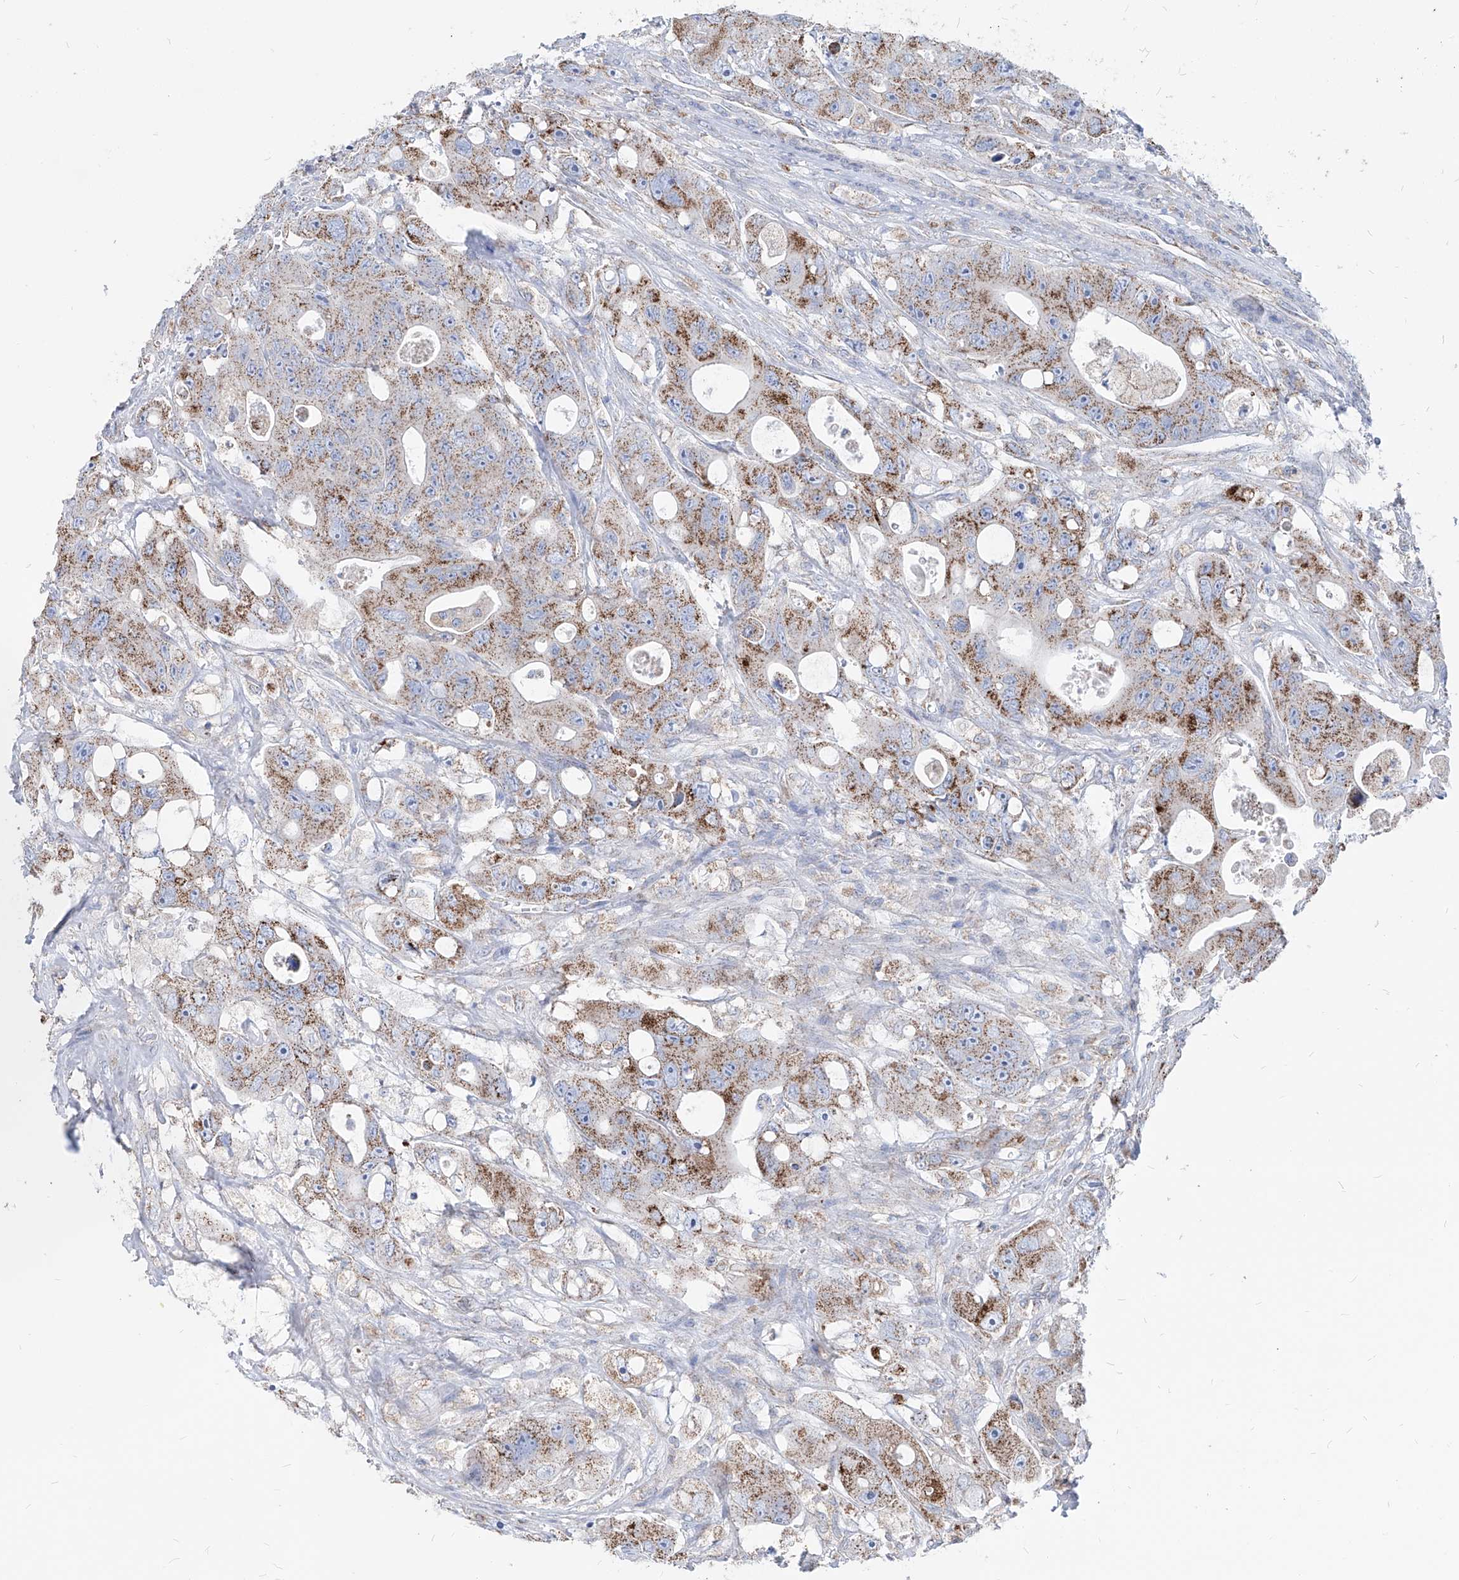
{"staining": {"intensity": "moderate", "quantity": ">75%", "location": "cytoplasmic/membranous"}, "tissue": "colorectal cancer", "cell_type": "Tumor cells", "image_type": "cancer", "snomed": [{"axis": "morphology", "description": "Adenocarcinoma, NOS"}, {"axis": "topography", "description": "Colon"}], "caption": "Immunohistochemical staining of colorectal cancer (adenocarcinoma) exhibits moderate cytoplasmic/membranous protein expression in approximately >75% of tumor cells.", "gene": "AGPS", "patient": {"sex": "female", "age": 46}}